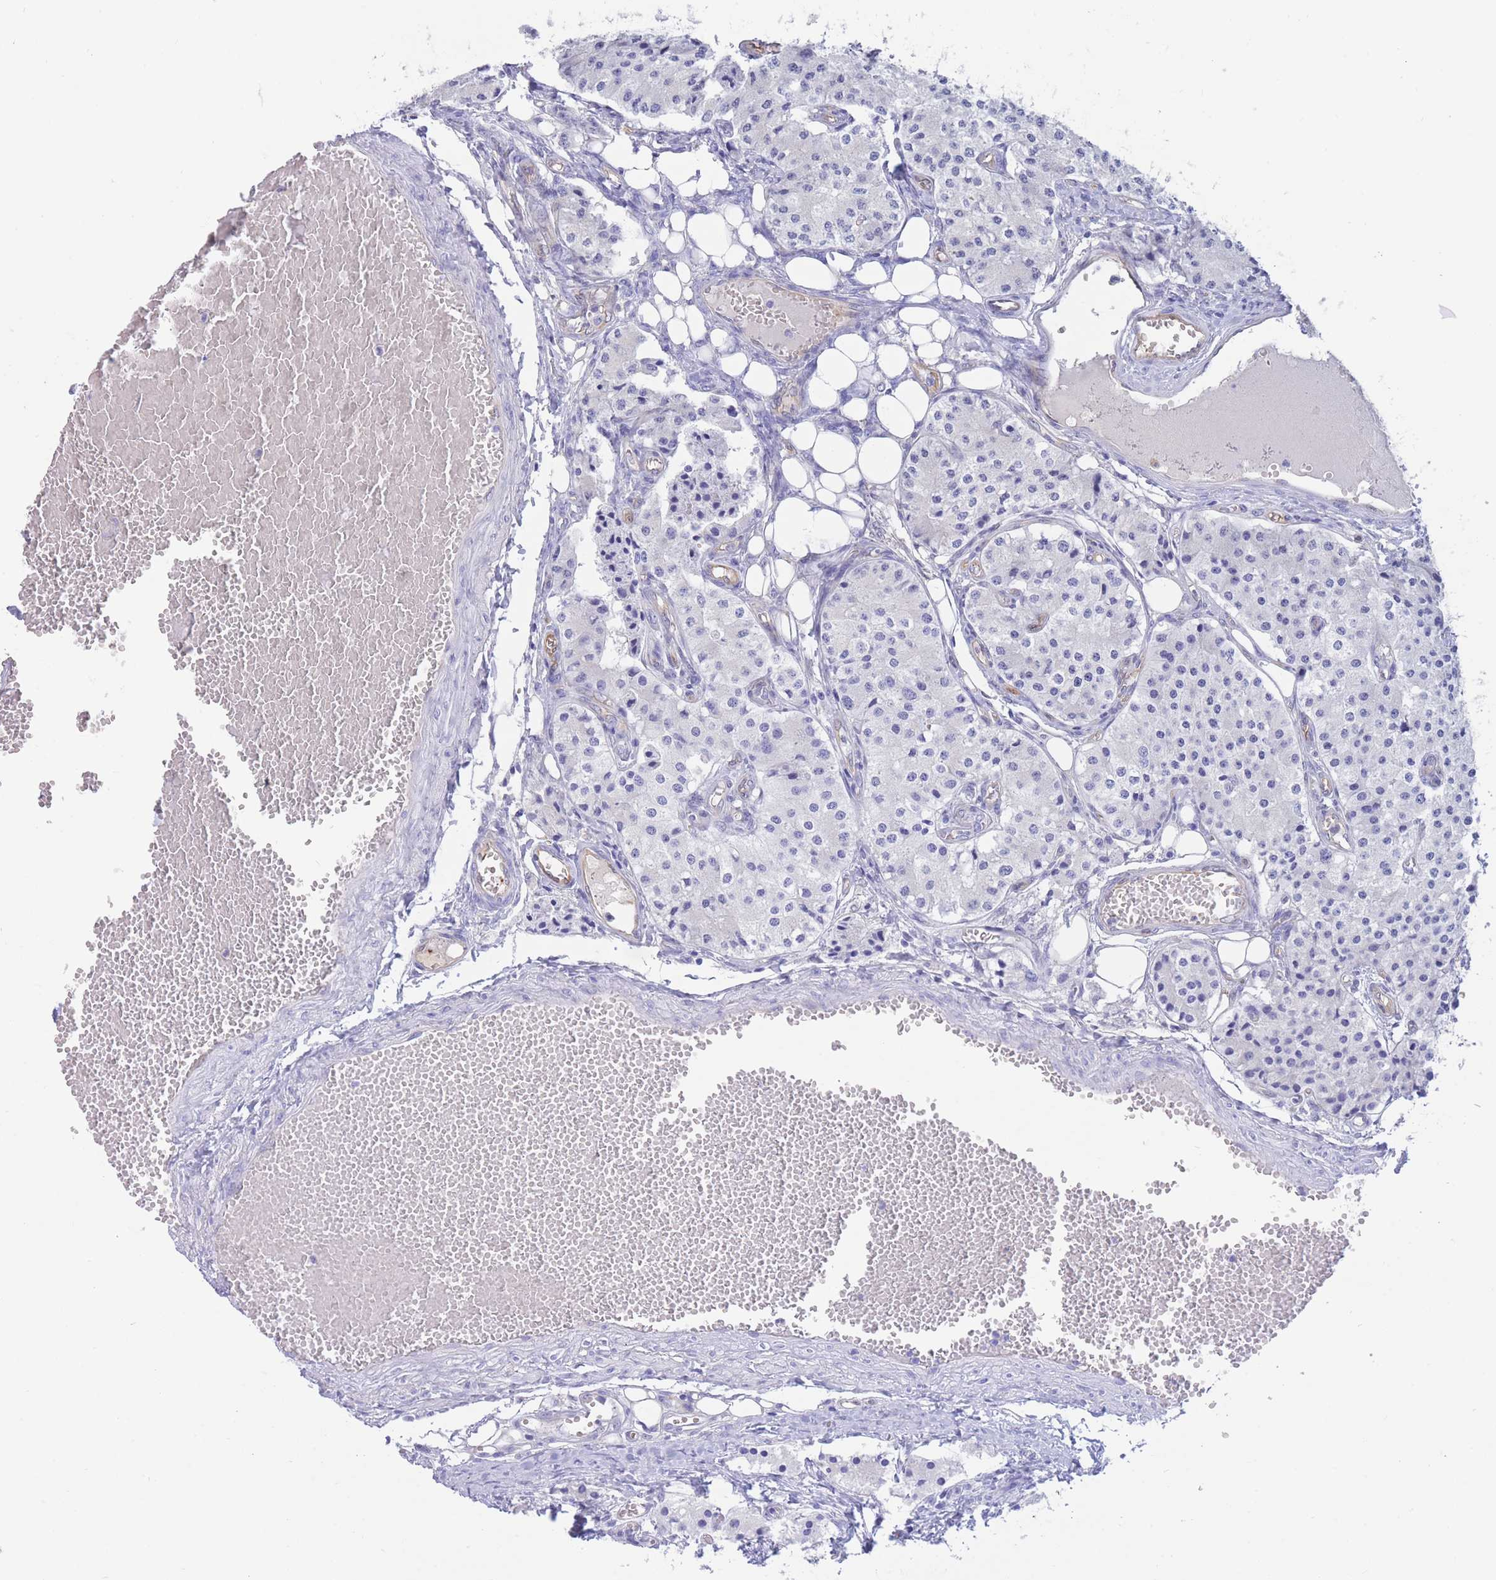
{"staining": {"intensity": "negative", "quantity": "none", "location": "none"}, "tissue": "carcinoid", "cell_type": "Tumor cells", "image_type": "cancer", "snomed": [{"axis": "morphology", "description": "Carcinoid, malignant, NOS"}, {"axis": "topography", "description": "Colon"}], "caption": "Immunohistochemistry (IHC) of carcinoid exhibits no expression in tumor cells.", "gene": "SULT1A1", "patient": {"sex": "female", "age": 52}}